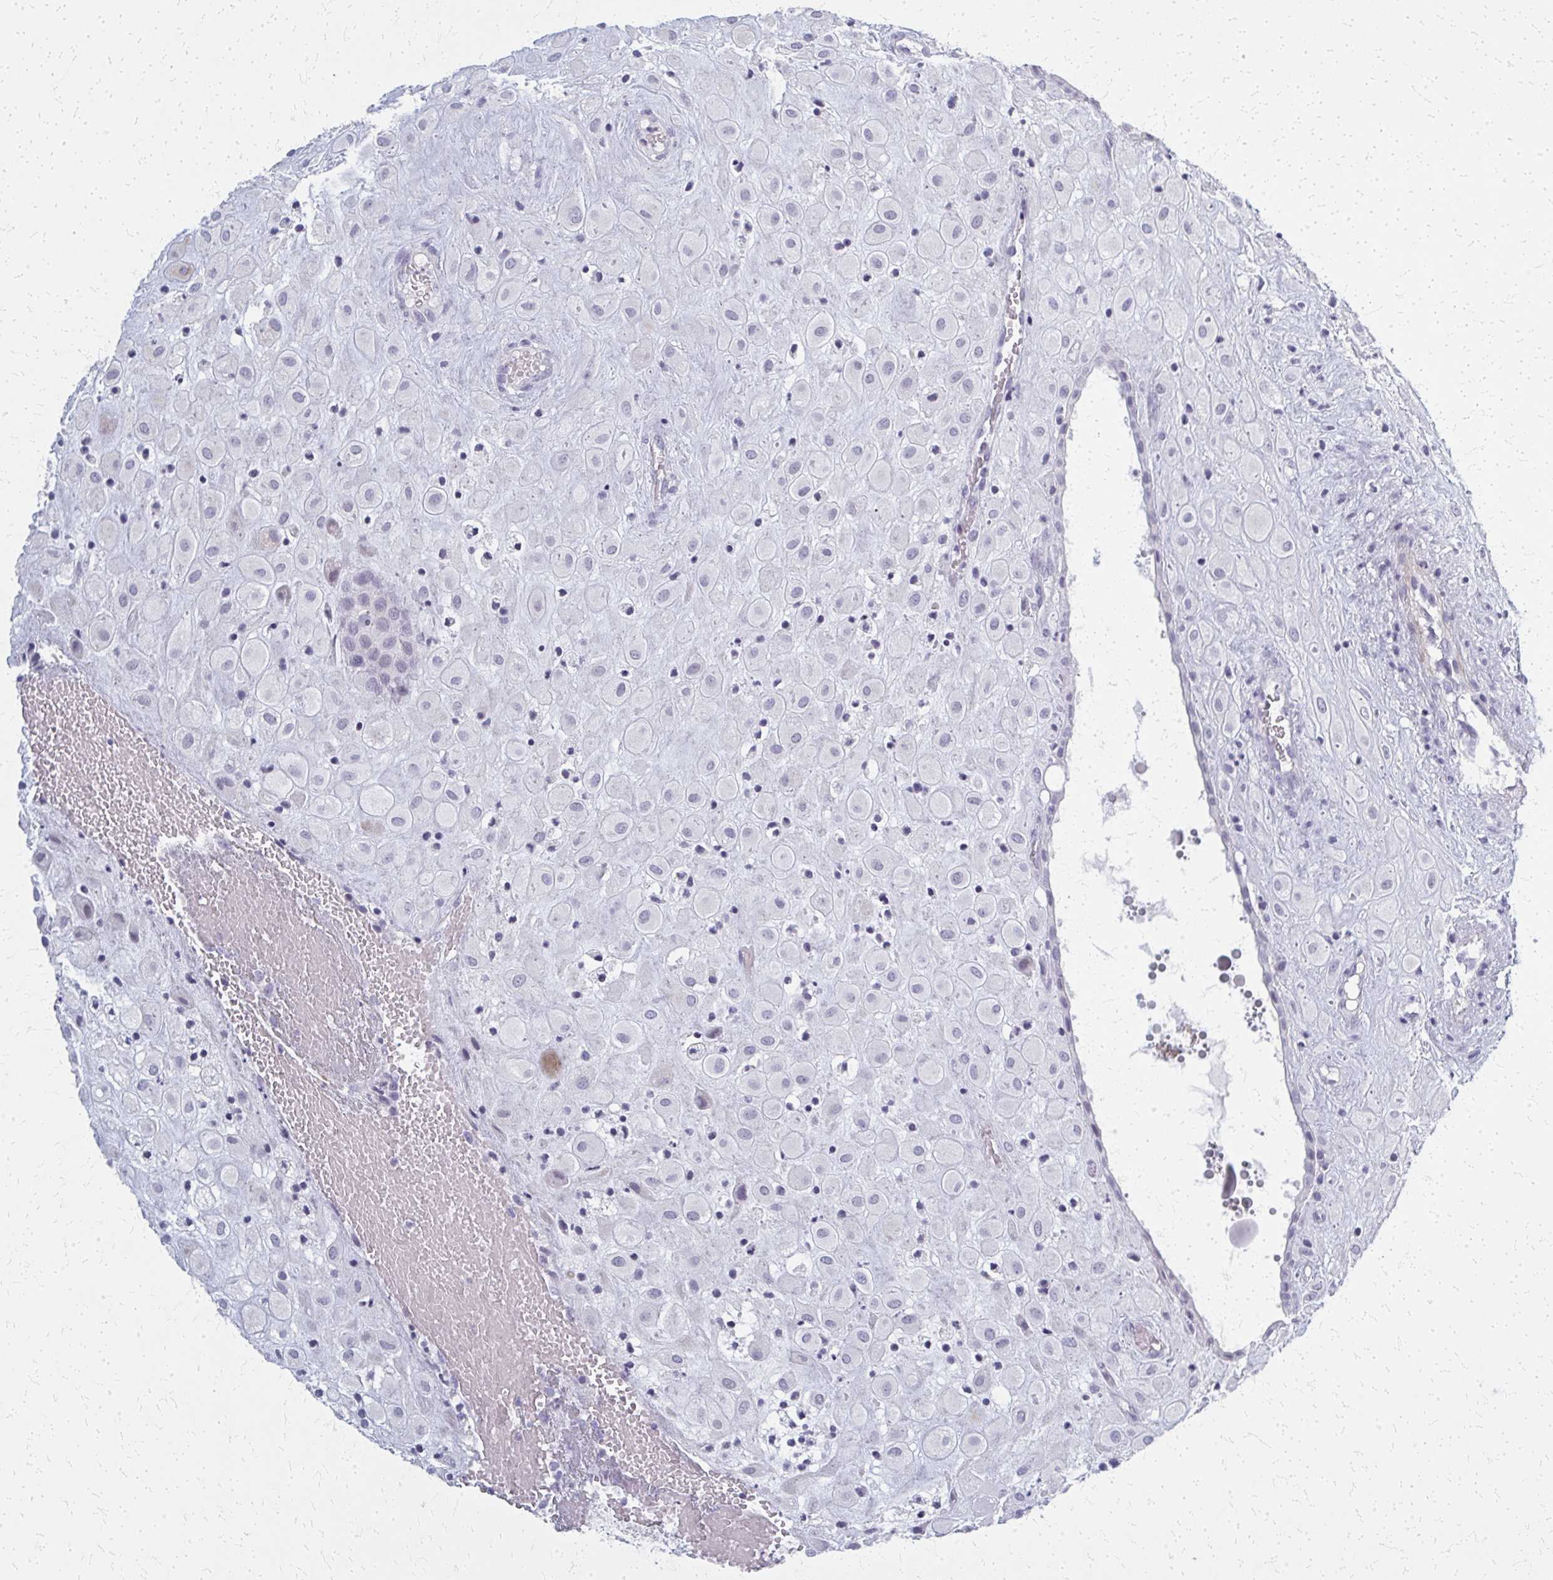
{"staining": {"intensity": "negative", "quantity": "none", "location": "none"}, "tissue": "placenta", "cell_type": "Decidual cells", "image_type": "normal", "snomed": [{"axis": "morphology", "description": "Normal tissue, NOS"}, {"axis": "topography", "description": "Placenta"}], "caption": "Image shows no protein staining in decidual cells of benign placenta. (Stains: DAB (3,3'-diaminobenzidine) IHC with hematoxylin counter stain, Microscopy: brightfield microscopy at high magnification).", "gene": "CASQ2", "patient": {"sex": "female", "age": 24}}